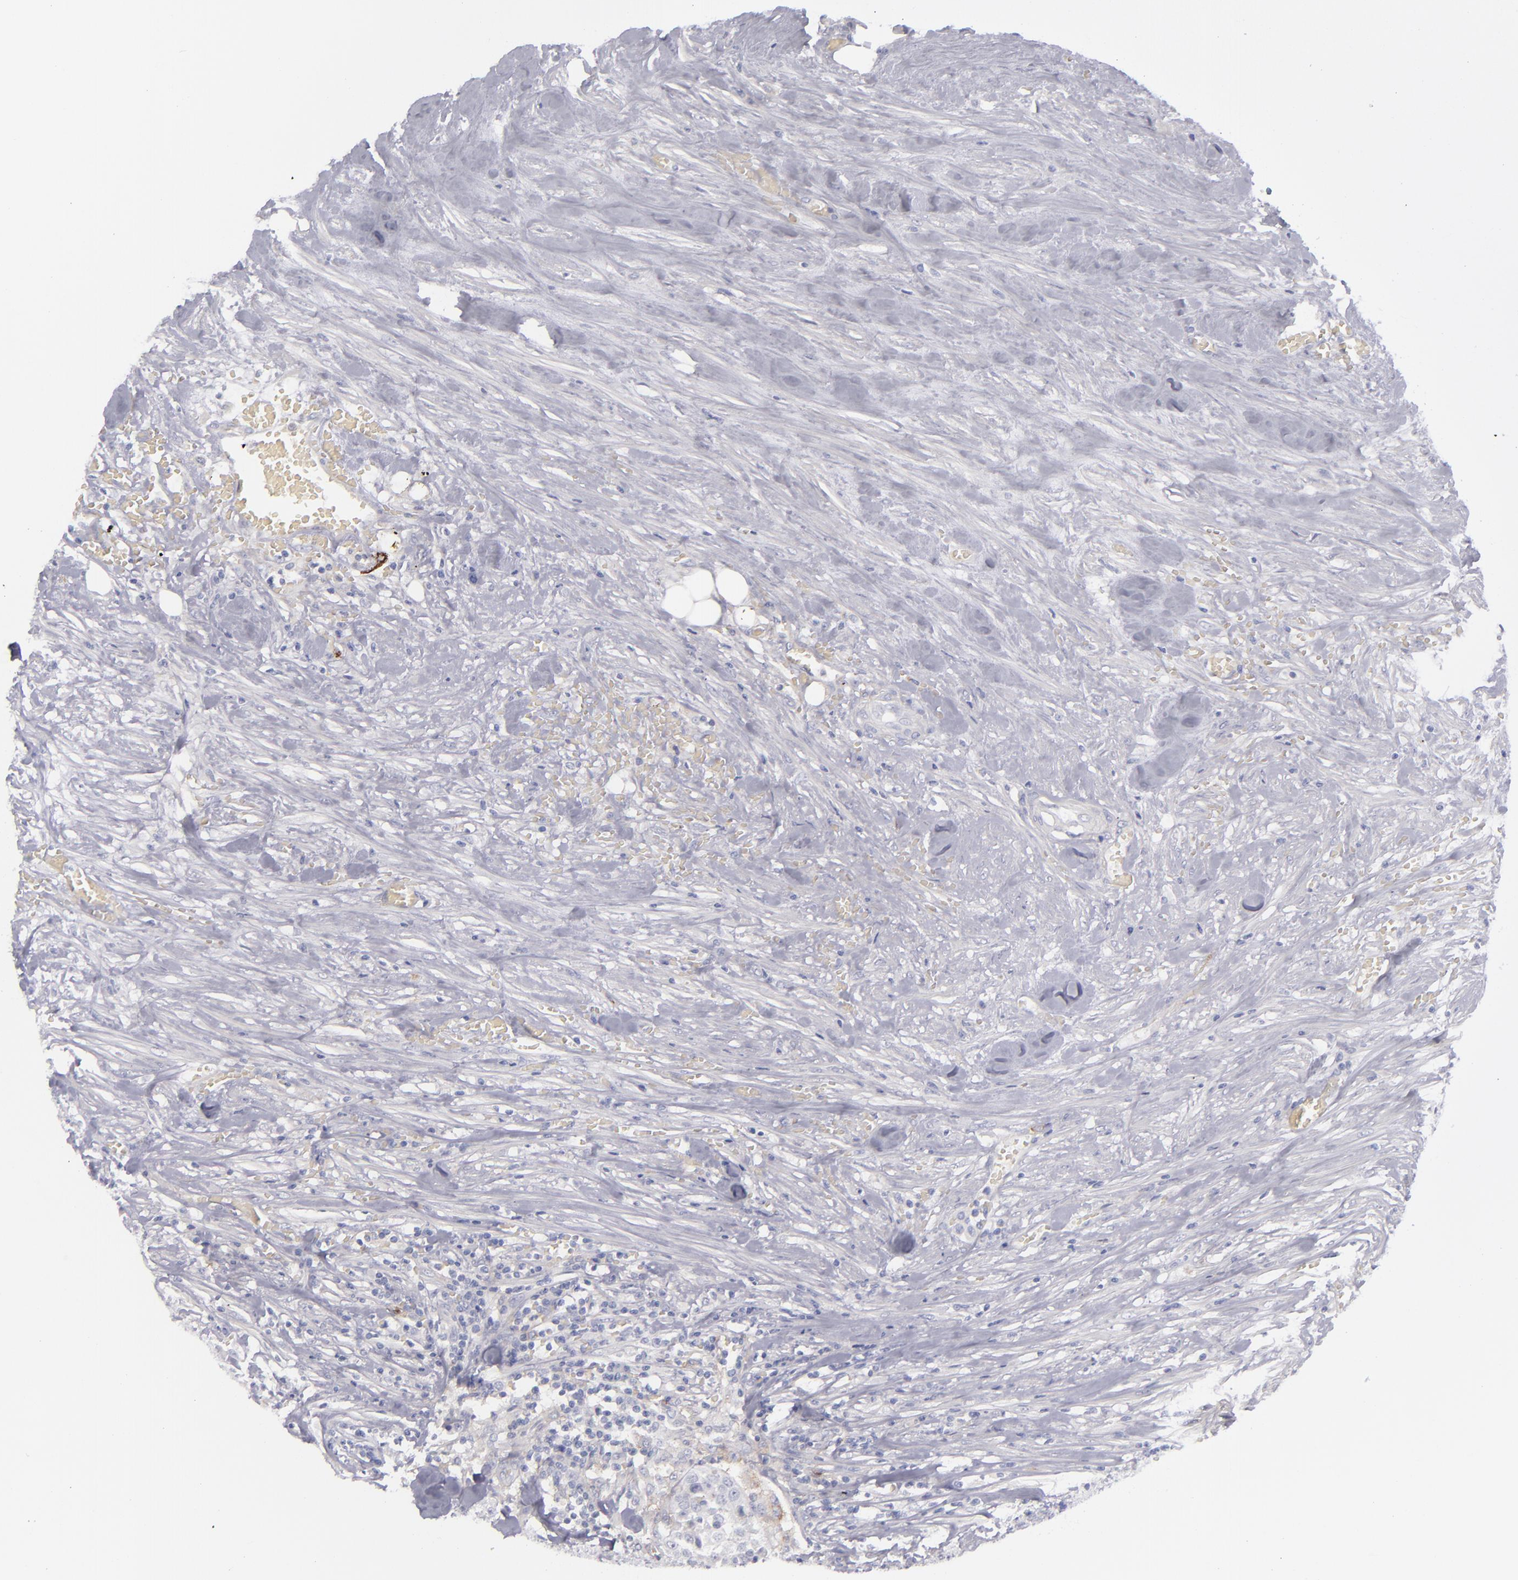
{"staining": {"intensity": "negative", "quantity": "none", "location": "none"}, "tissue": "urothelial cancer", "cell_type": "Tumor cells", "image_type": "cancer", "snomed": [{"axis": "morphology", "description": "Urothelial carcinoma, High grade"}, {"axis": "topography", "description": "Urinary bladder"}], "caption": "Immunohistochemistry histopathology image of human high-grade urothelial carcinoma stained for a protein (brown), which displays no positivity in tumor cells.", "gene": "ANPEP", "patient": {"sex": "male", "age": 74}}